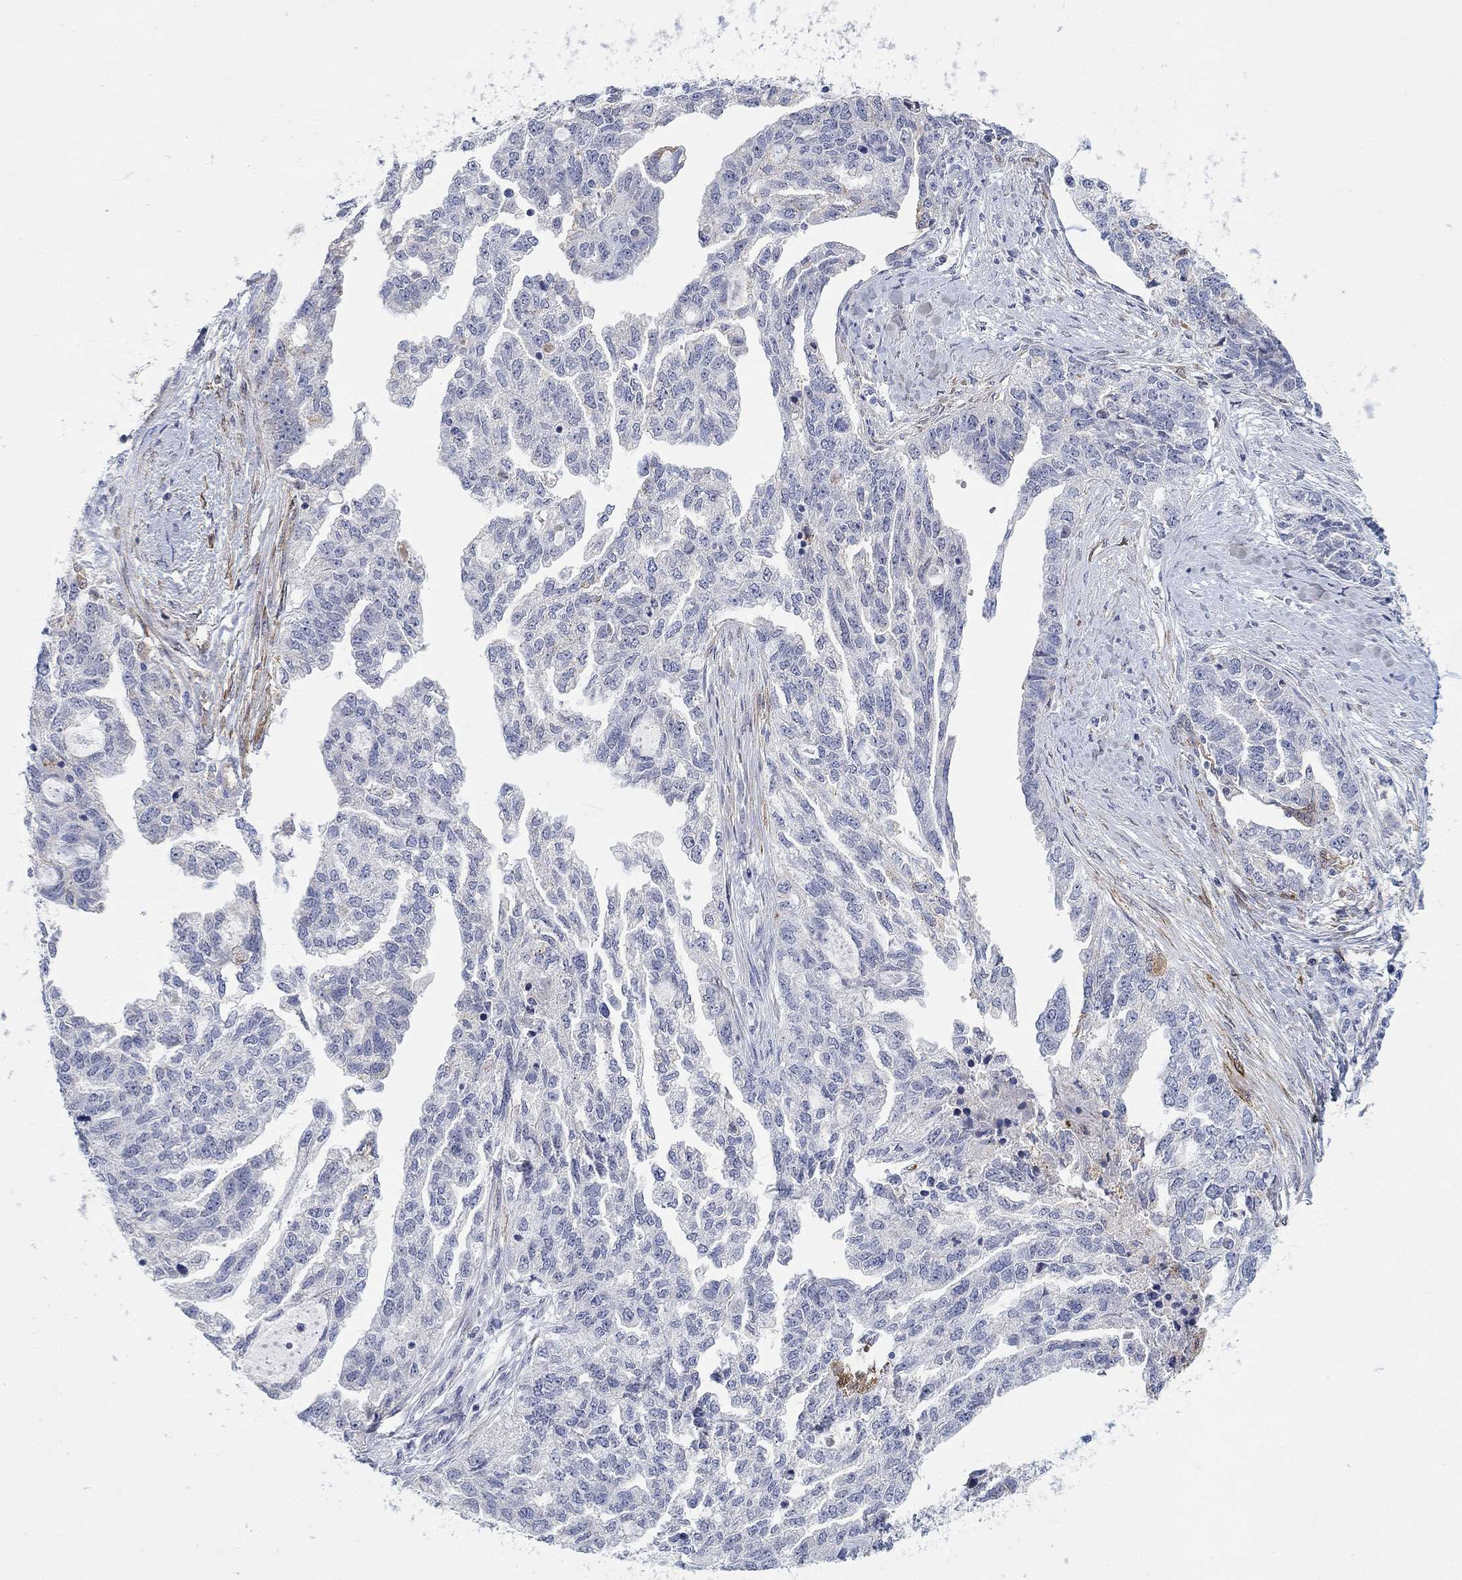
{"staining": {"intensity": "negative", "quantity": "none", "location": "none"}, "tissue": "ovarian cancer", "cell_type": "Tumor cells", "image_type": "cancer", "snomed": [{"axis": "morphology", "description": "Cystadenocarcinoma, serous, NOS"}, {"axis": "topography", "description": "Ovary"}], "caption": "Micrograph shows no protein staining in tumor cells of ovarian cancer (serous cystadenocarcinoma) tissue. (DAB IHC, high magnification).", "gene": "VAT1L", "patient": {"sex": "female", "age": 51}}